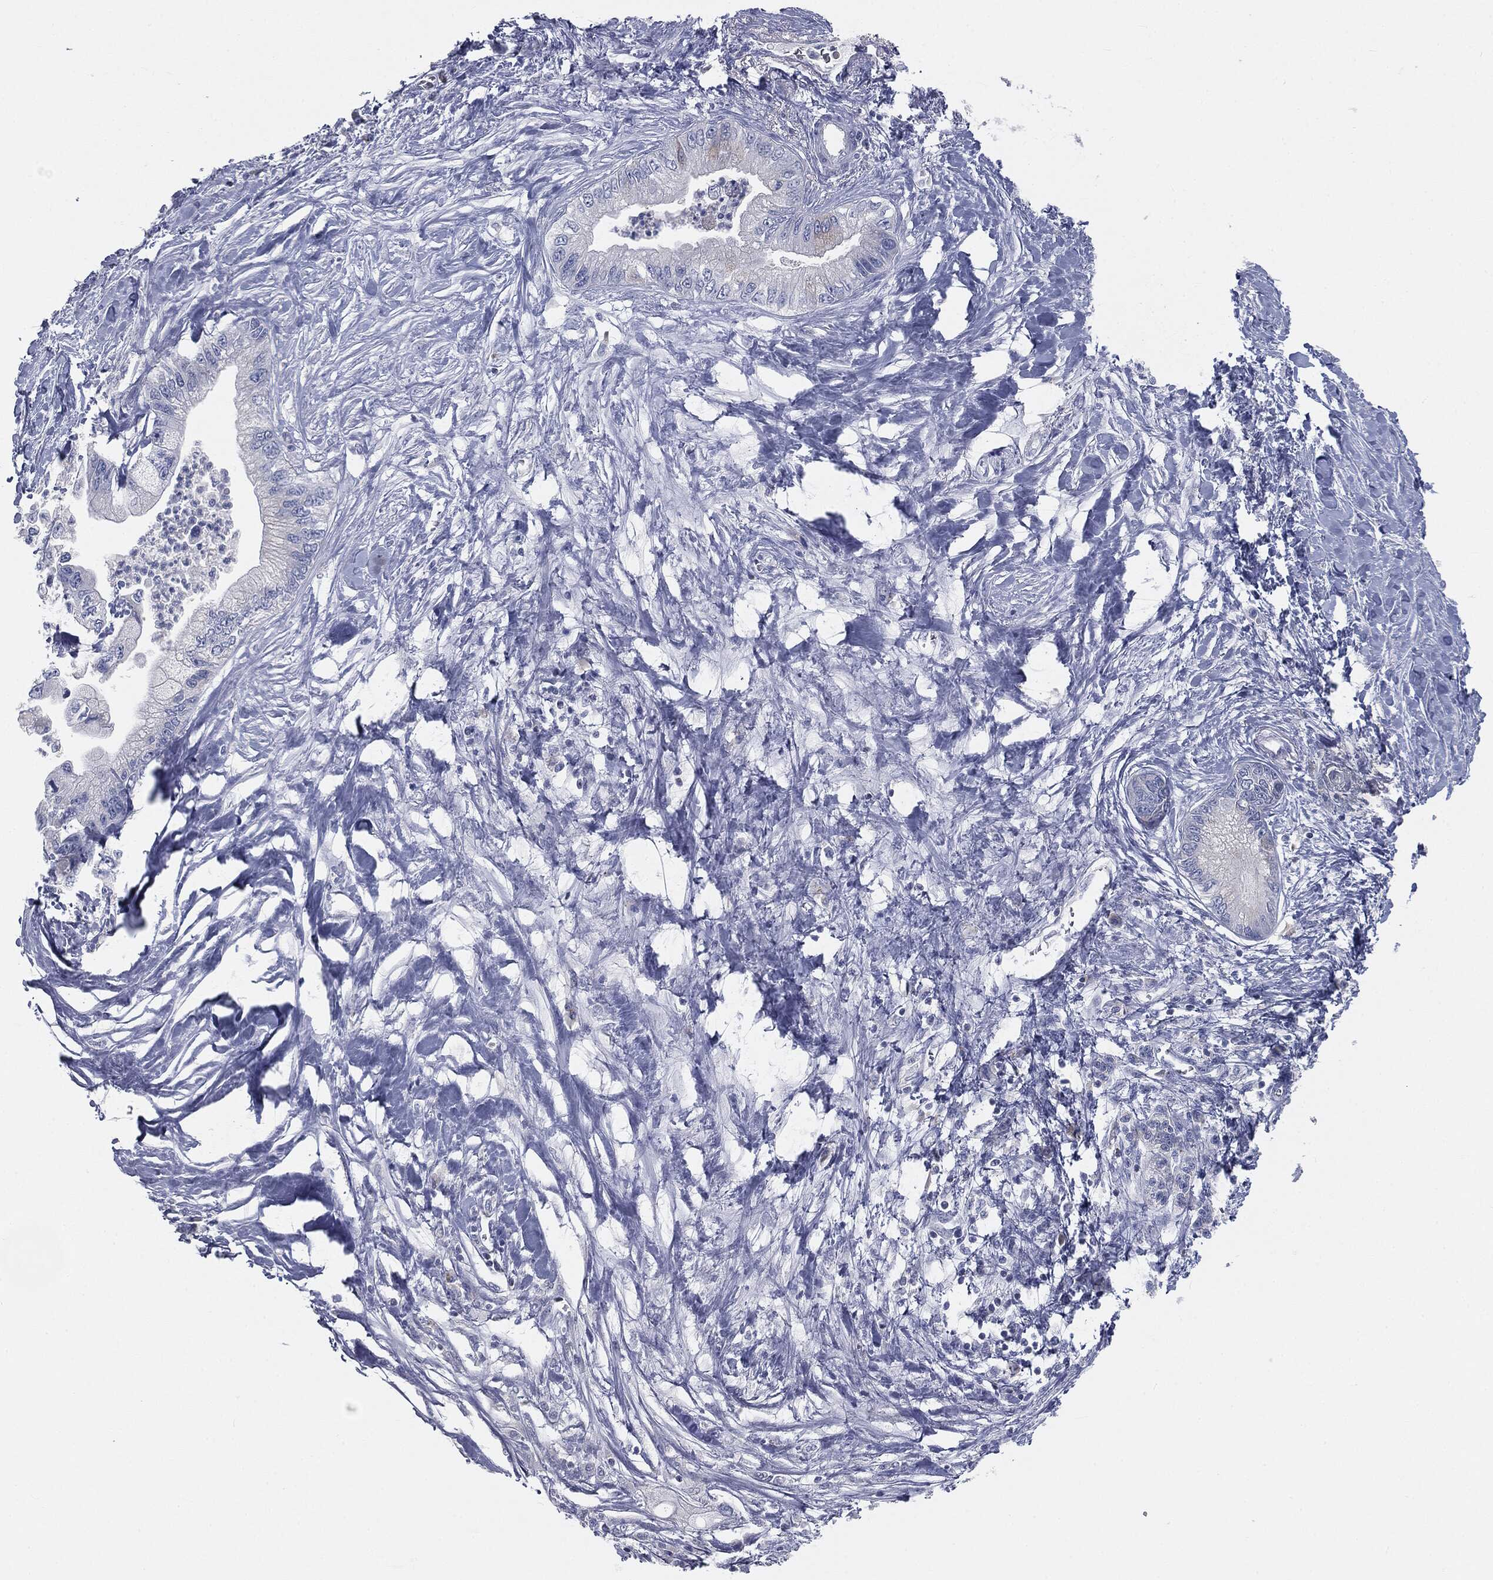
{"staining": {"intensity": "negative", "quantity": "none", "location": "none"}, "tissue": "pancreatic cancer", "cell_type": "Tumor cells", "image_type": "cancer", "snomed": [{"axis": "morphology", "description": "Adenocarcinoma, NOS"}, {"axis": "topography", "description": "Pancreas"}], "caption": "Immunohistochemistry image of neoplastic tissue: adenocarcinoma (pancreatic) stained with DAB (3,3'-diaminobenzidine) demonstrates no significant protein expression in tumor cells.", "gene": "CAV3", "patient": {"sex": "male", "age": 61}}